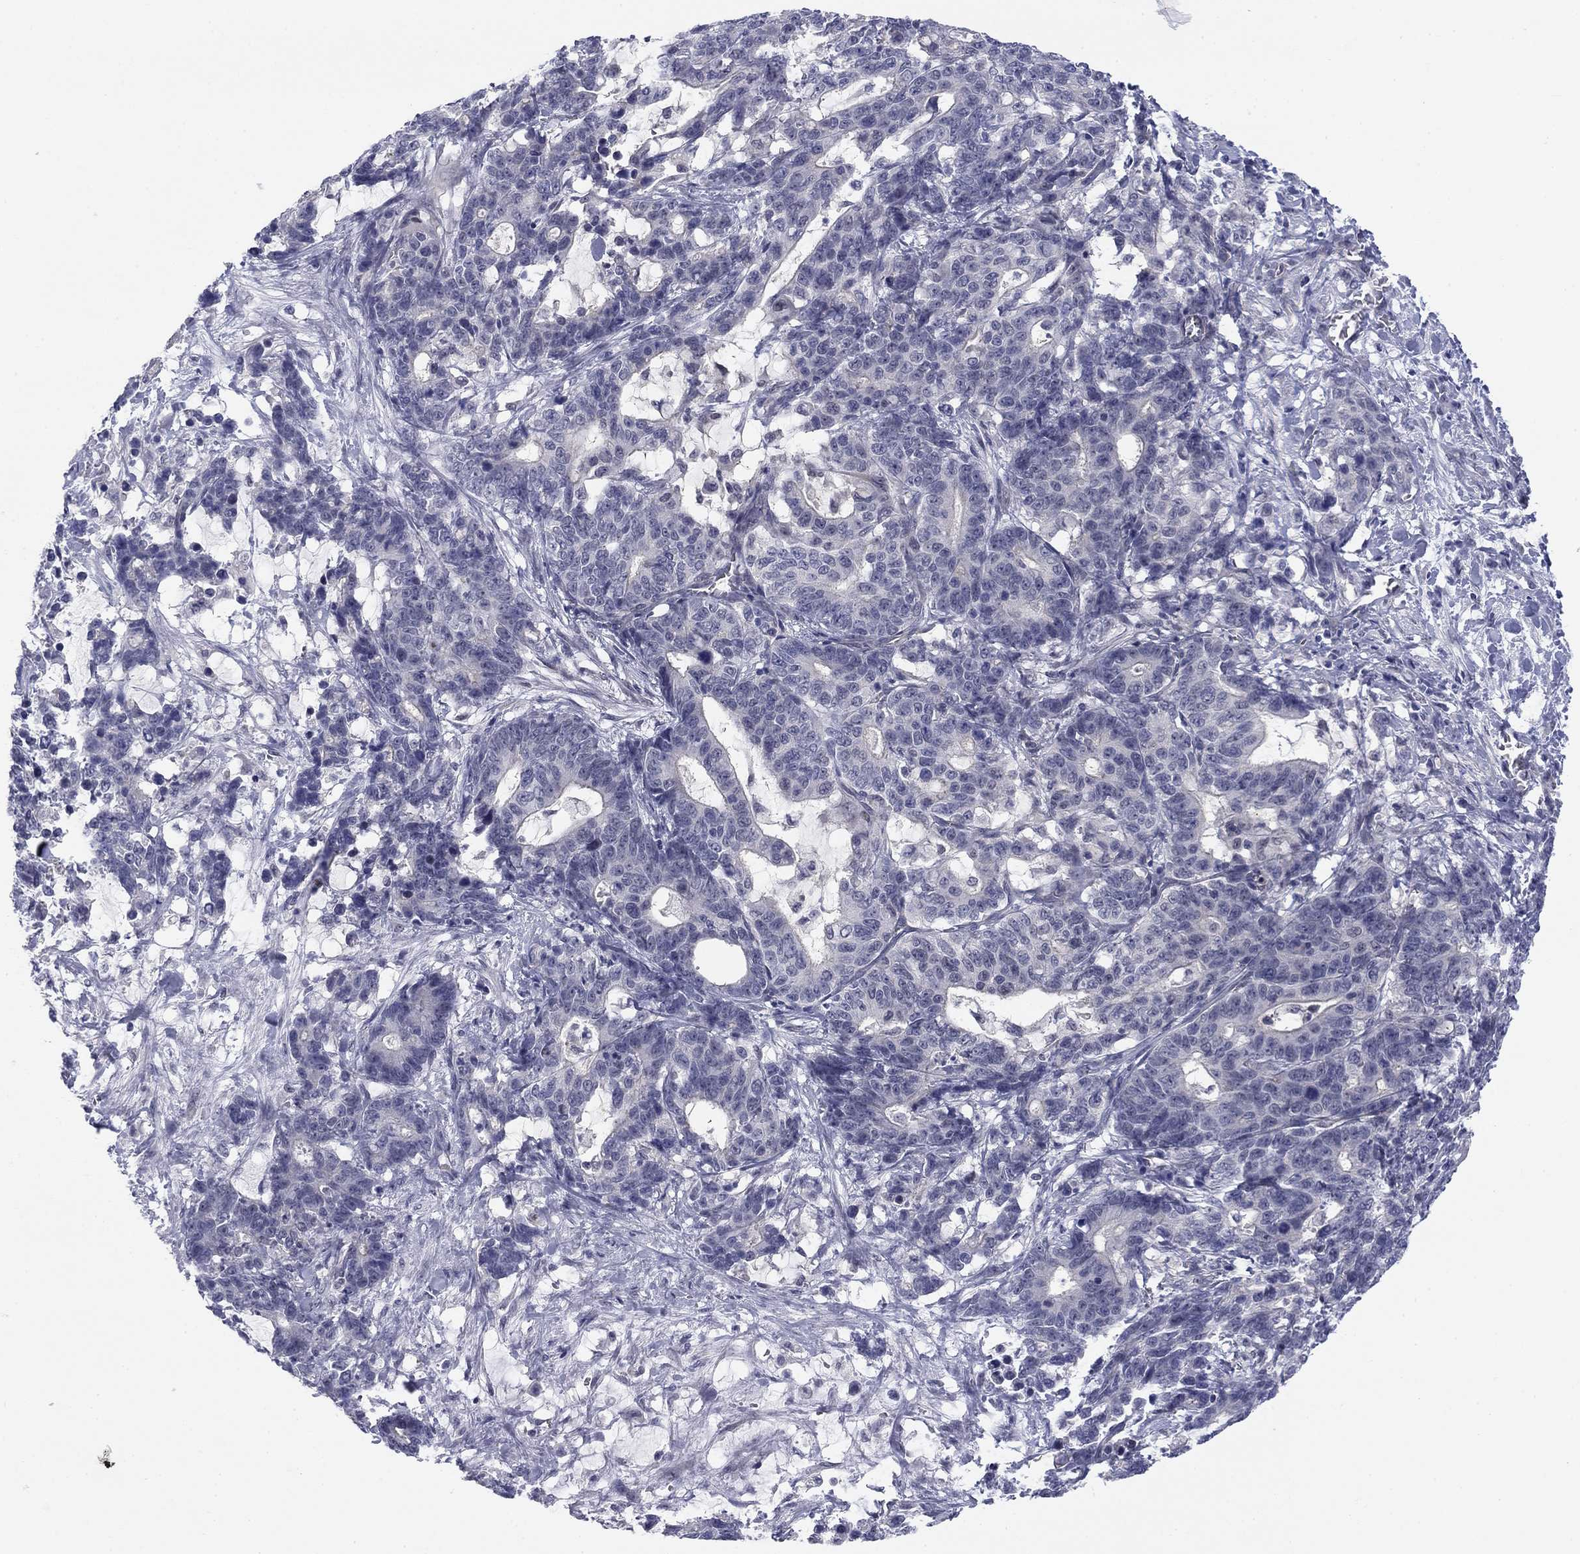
{"staining": {"intensity": "negative", "quantity": "none", "location": "none"}, "tissue": "stomach cancer", "cell_type": "Tumor cells", "image_type": "cancer", "snomed": [{"axis": "morphology", "description": "Normal tissue, NOS"}, {"axis": "morphology", "description": "Adenocarcinoma, NOS"}, {"axis": "topography", "description": "Stomach"}], "caption": "Histopathology image shows no protein expression in tumor cells of stomach cancer (adenocarcinoma) tissue.", "gene": "TIGD4", "patient": {"sex": "female", "age": 64}}